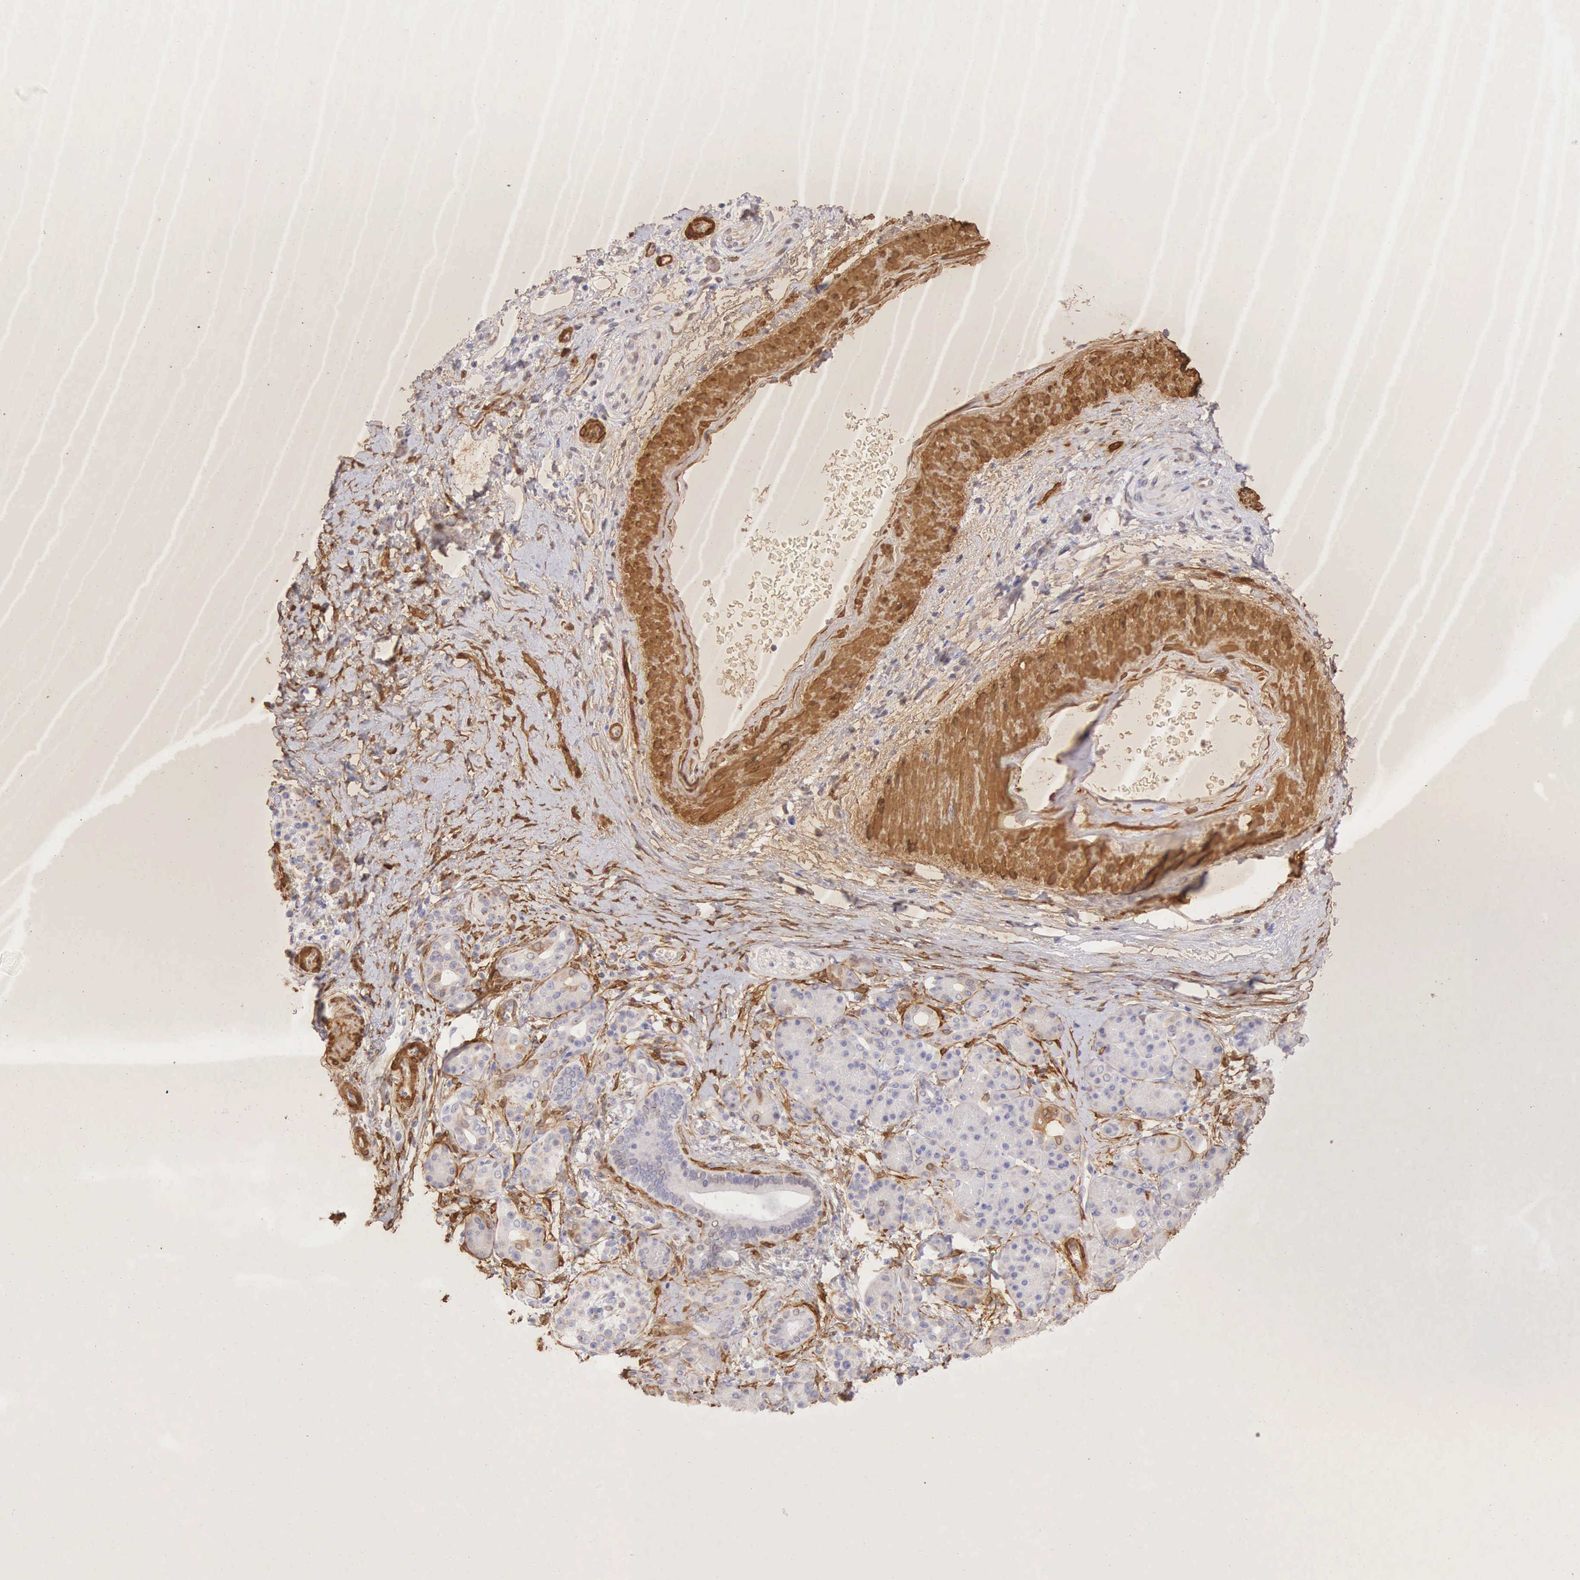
{"staining": {"intensity": "negative", "quantity": "none", "location": "none"}, "tissue": "pancreatic cancer", "cell_type": "Tumor cells", "image_type": "cancer", "snomed": [{"axis": "morphology", "description": "Adenocarcinoma, NOS"}, {"axis": "topography", "description": "Pancreas"}], "caption": "DAB (3,3'-diaminobenzidine) immunohistochemical staining of human pancreatic cancer (adenocarcinoma) demonstrates no significant positivity in tumor cells.", "gene": "CNN1", "patient": {"sex": "female", "age": 66}}